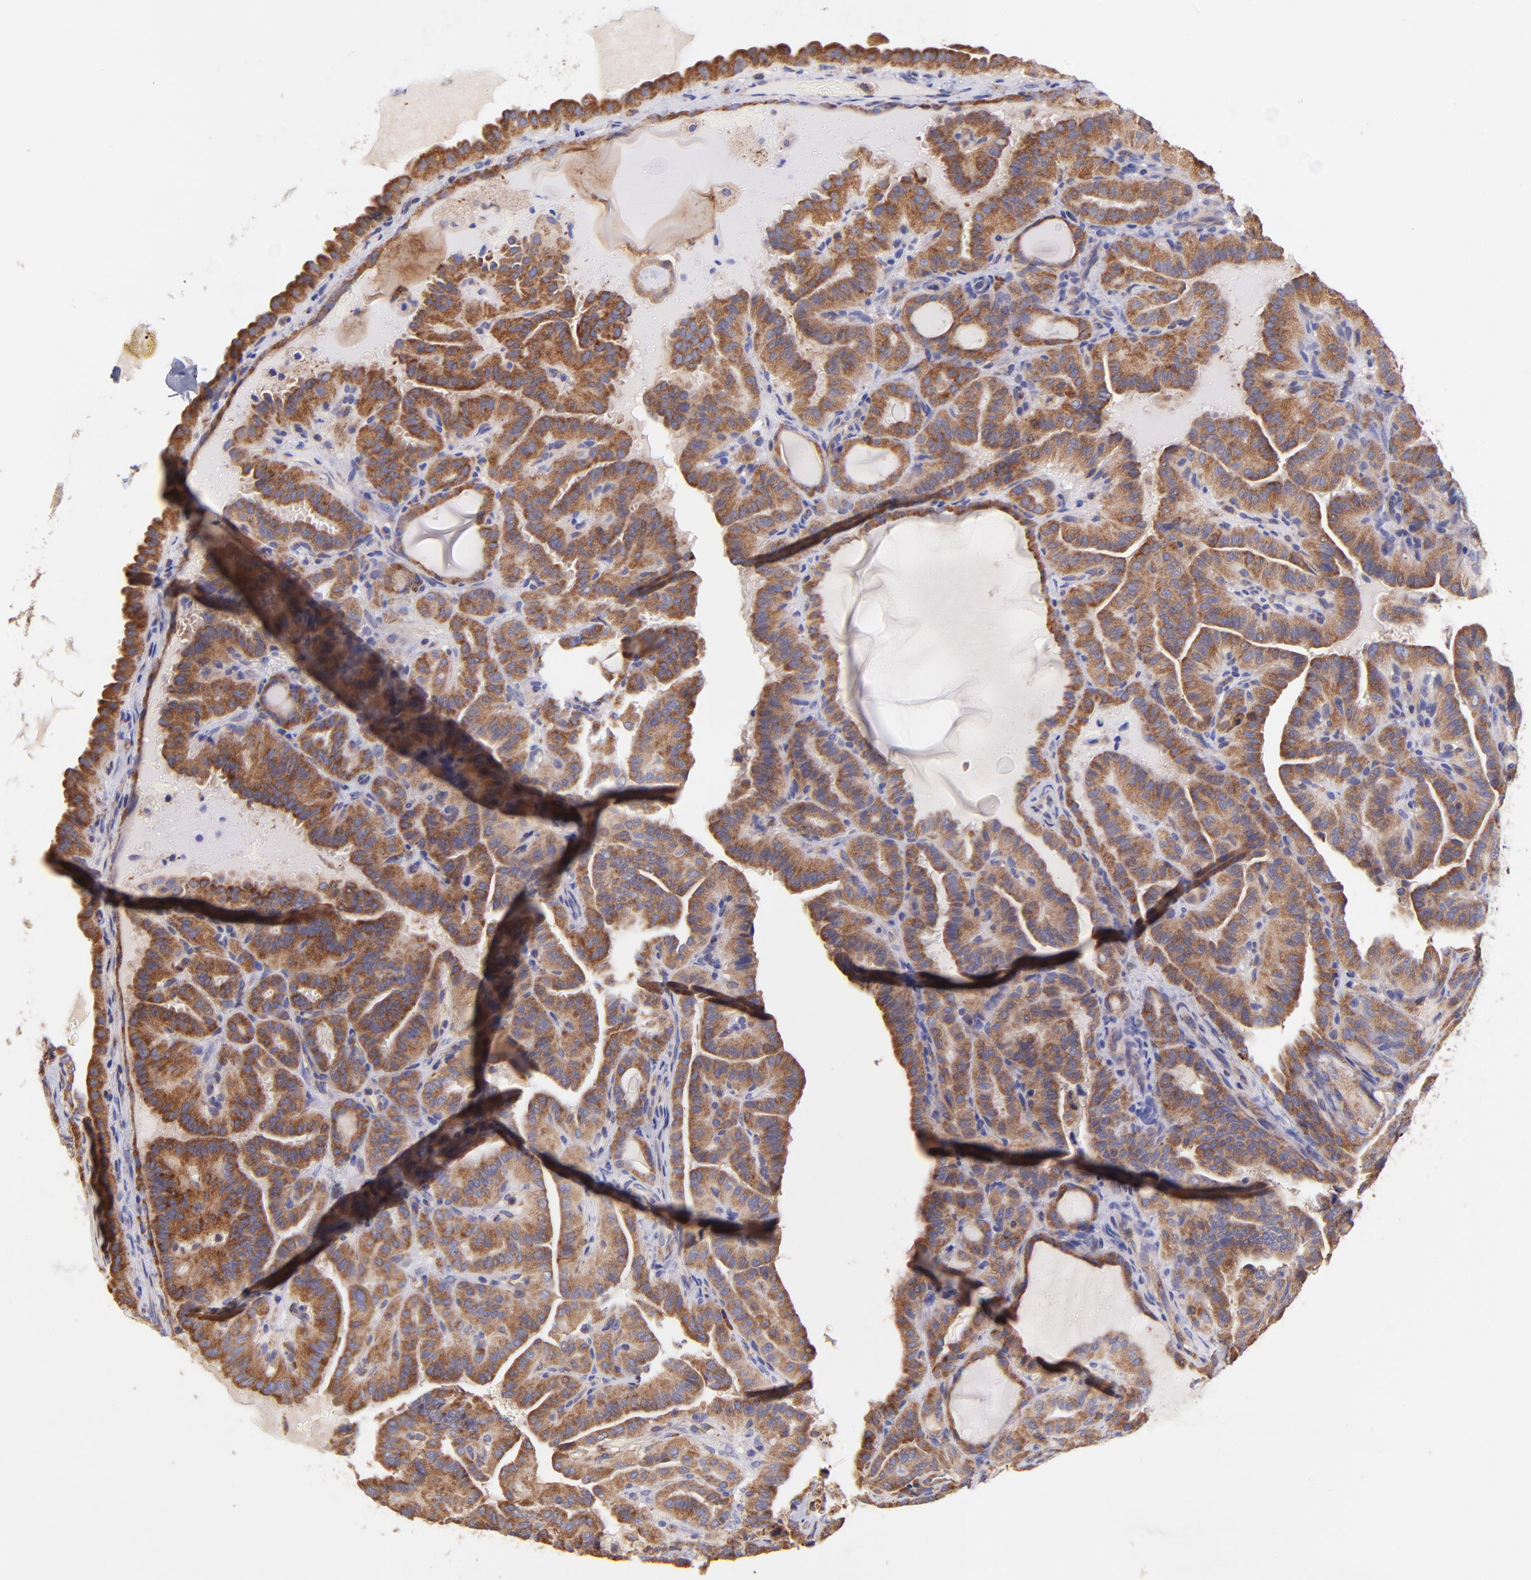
{"staining": {"intensity": "weak", "quantity": ">75%", "location": "cytoplasmic/membranous"}, "tissue": "thyroid cancer", "cell_type": "Tumor cells", "image_type": "cancer", "snomed": [{"axis": "morphology", "description": "Papillary adenocarcinoma, NOS"}, {"axis": "topography", "description": "Thyroid gland"}], "caption": "Immunohistochemistry image of neoplastic tissue: human thyroid cancer stained using immunohistochemistry (IHC) exhibits low levels of weak protein expression localized specifically in the cytoplasmic/membranous of tumor cells, appearing as a cytoplasmic/membranous brown color.", "gene": "PREX1", "patient": {"sex": "male", "age": 77}}